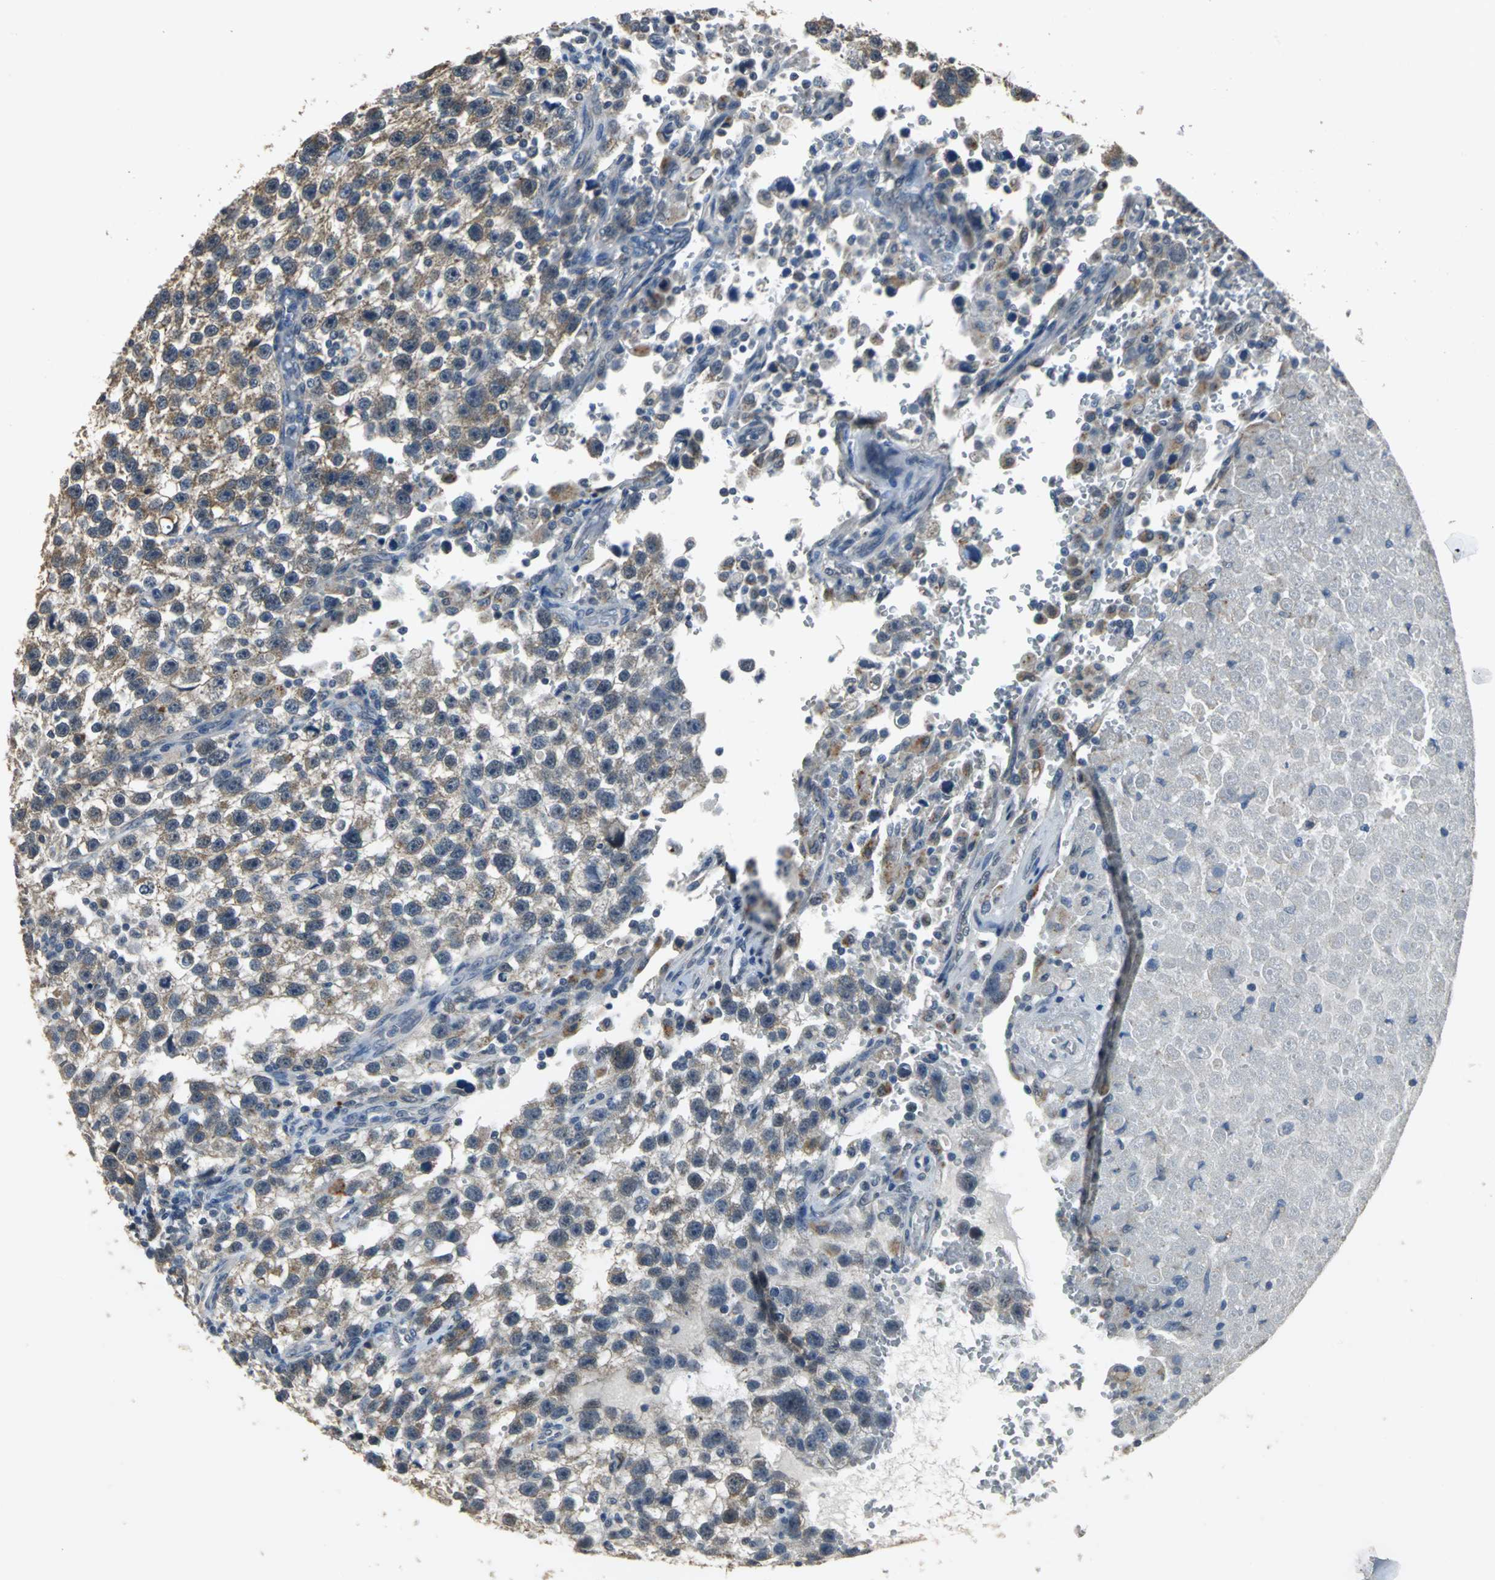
{"staining": {"intensity": "weak", "quantity": ">75%", "location": "cytoplasmic/membranous"}, "tissue": "testis cancer", "cell_type": "Tumor cells", "image_type": "cancer", "snomed": [{"axis": "morphology", "description": "Seminoma, NOS"}, {"axis": "topography", "description": "Testis"}], "caption": "Tumor cells display low levels of weak cytoplasmic/membranous positivity in approximately >75% of cells in testis cancer.", "gene": "OCLN", "patient": {"sex": "male", "age": 33}}